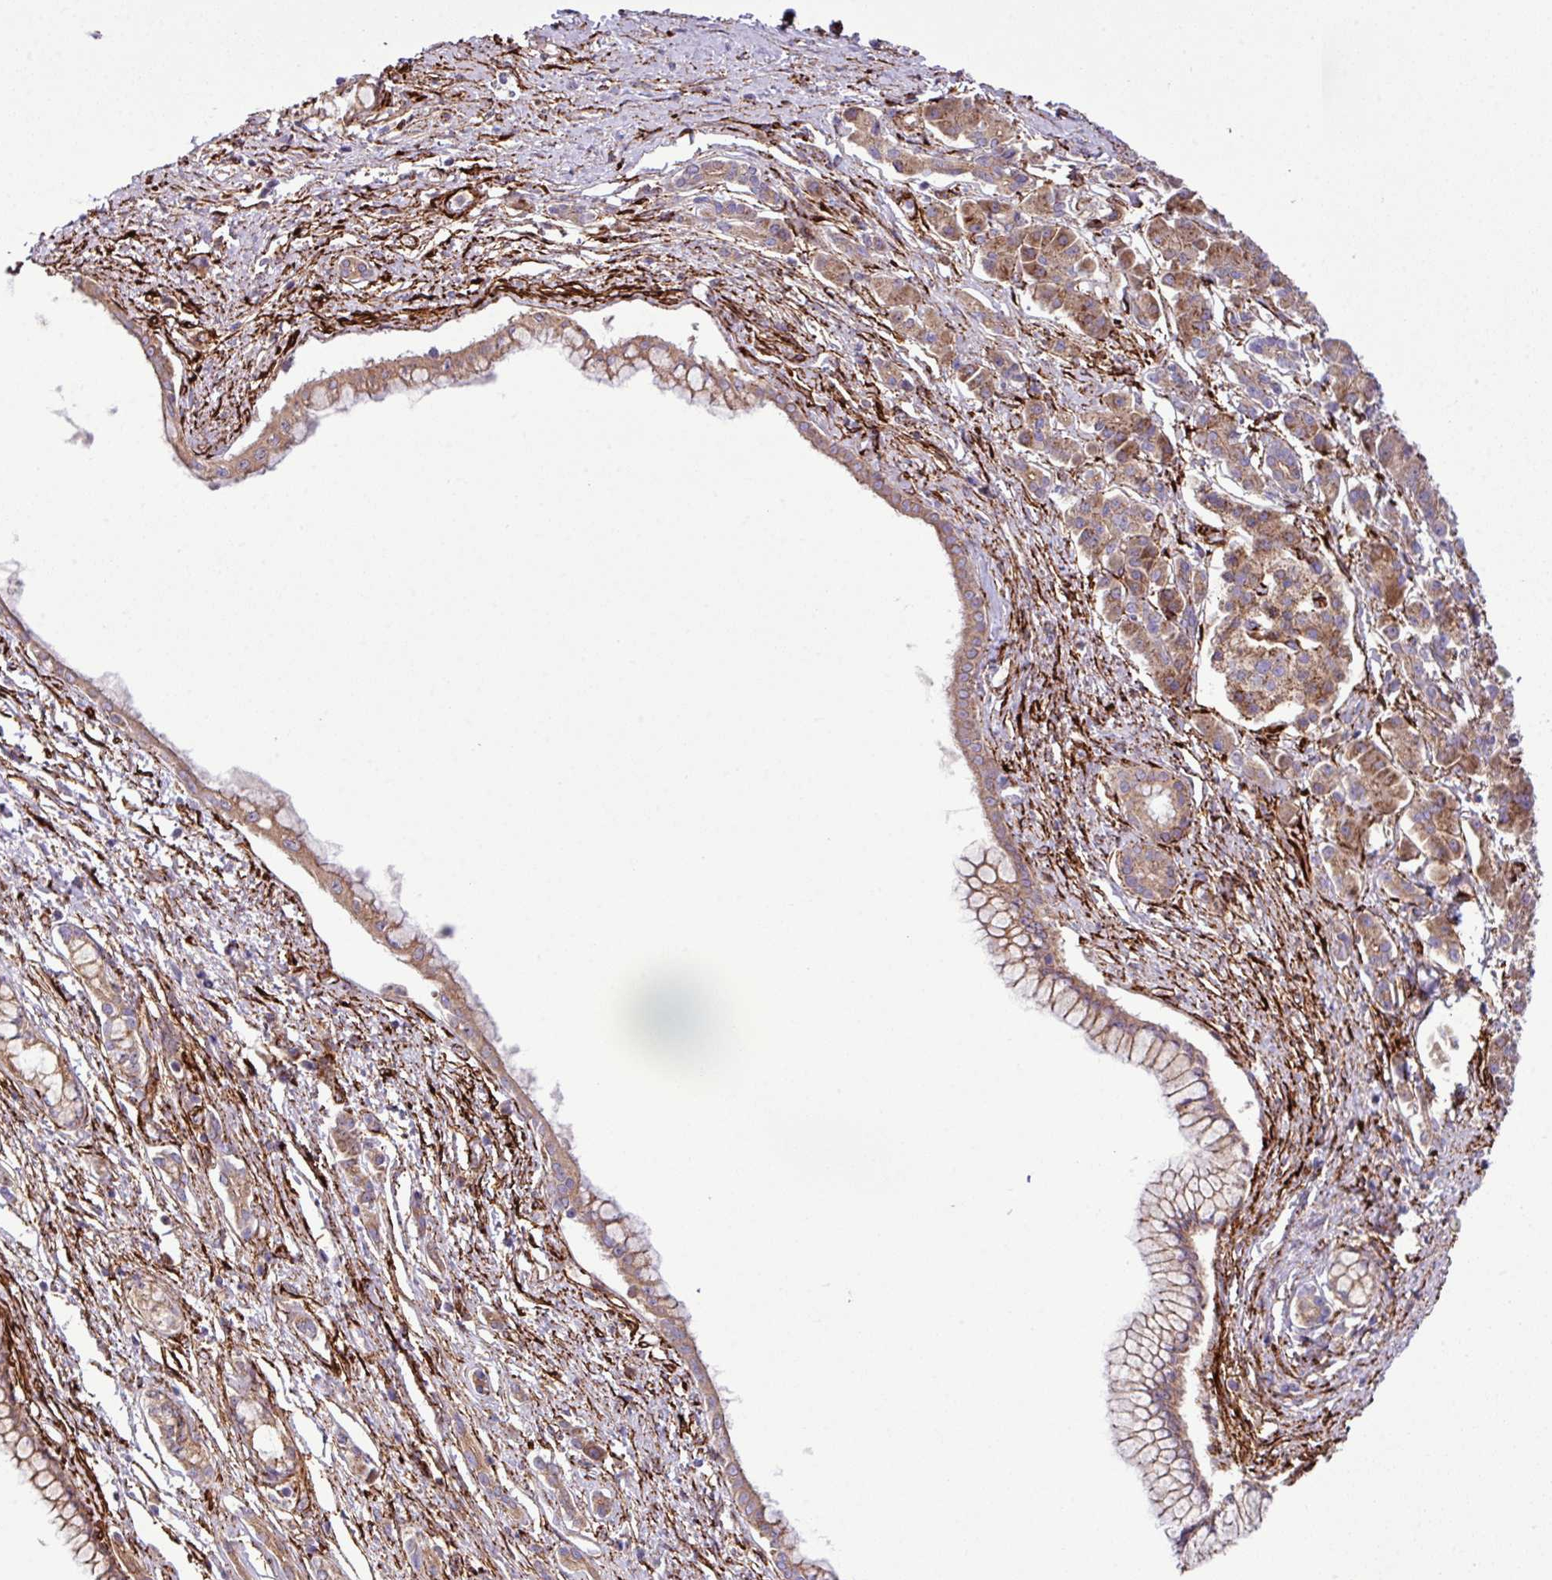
{"staining": {"intensity": "moderate", "quantity": ">75%", "location": "cytoplasmic/membranous"}, "tissue": "pancreatic cancer", "cell_type": "Tumor cells", "image_type": "cancer", "snomed": [{"axis": "morphology", "description": "Adenocarcinoma, NOS"}, {"axis": "topography", "description": "Pancreas"}], "caption": "Adenocarcinoma (pancreatic) tissue displays moderate cytoplasmic/membranous positivity in about >75% of tumor cells, visualized by immunohistochemistry. (DAB (3,3'-diaminobenzidine) IHC with brightfield microscopy, high magnification).", "gene": "FAM47E", "patient": {"sex": "male", "age": 70}}